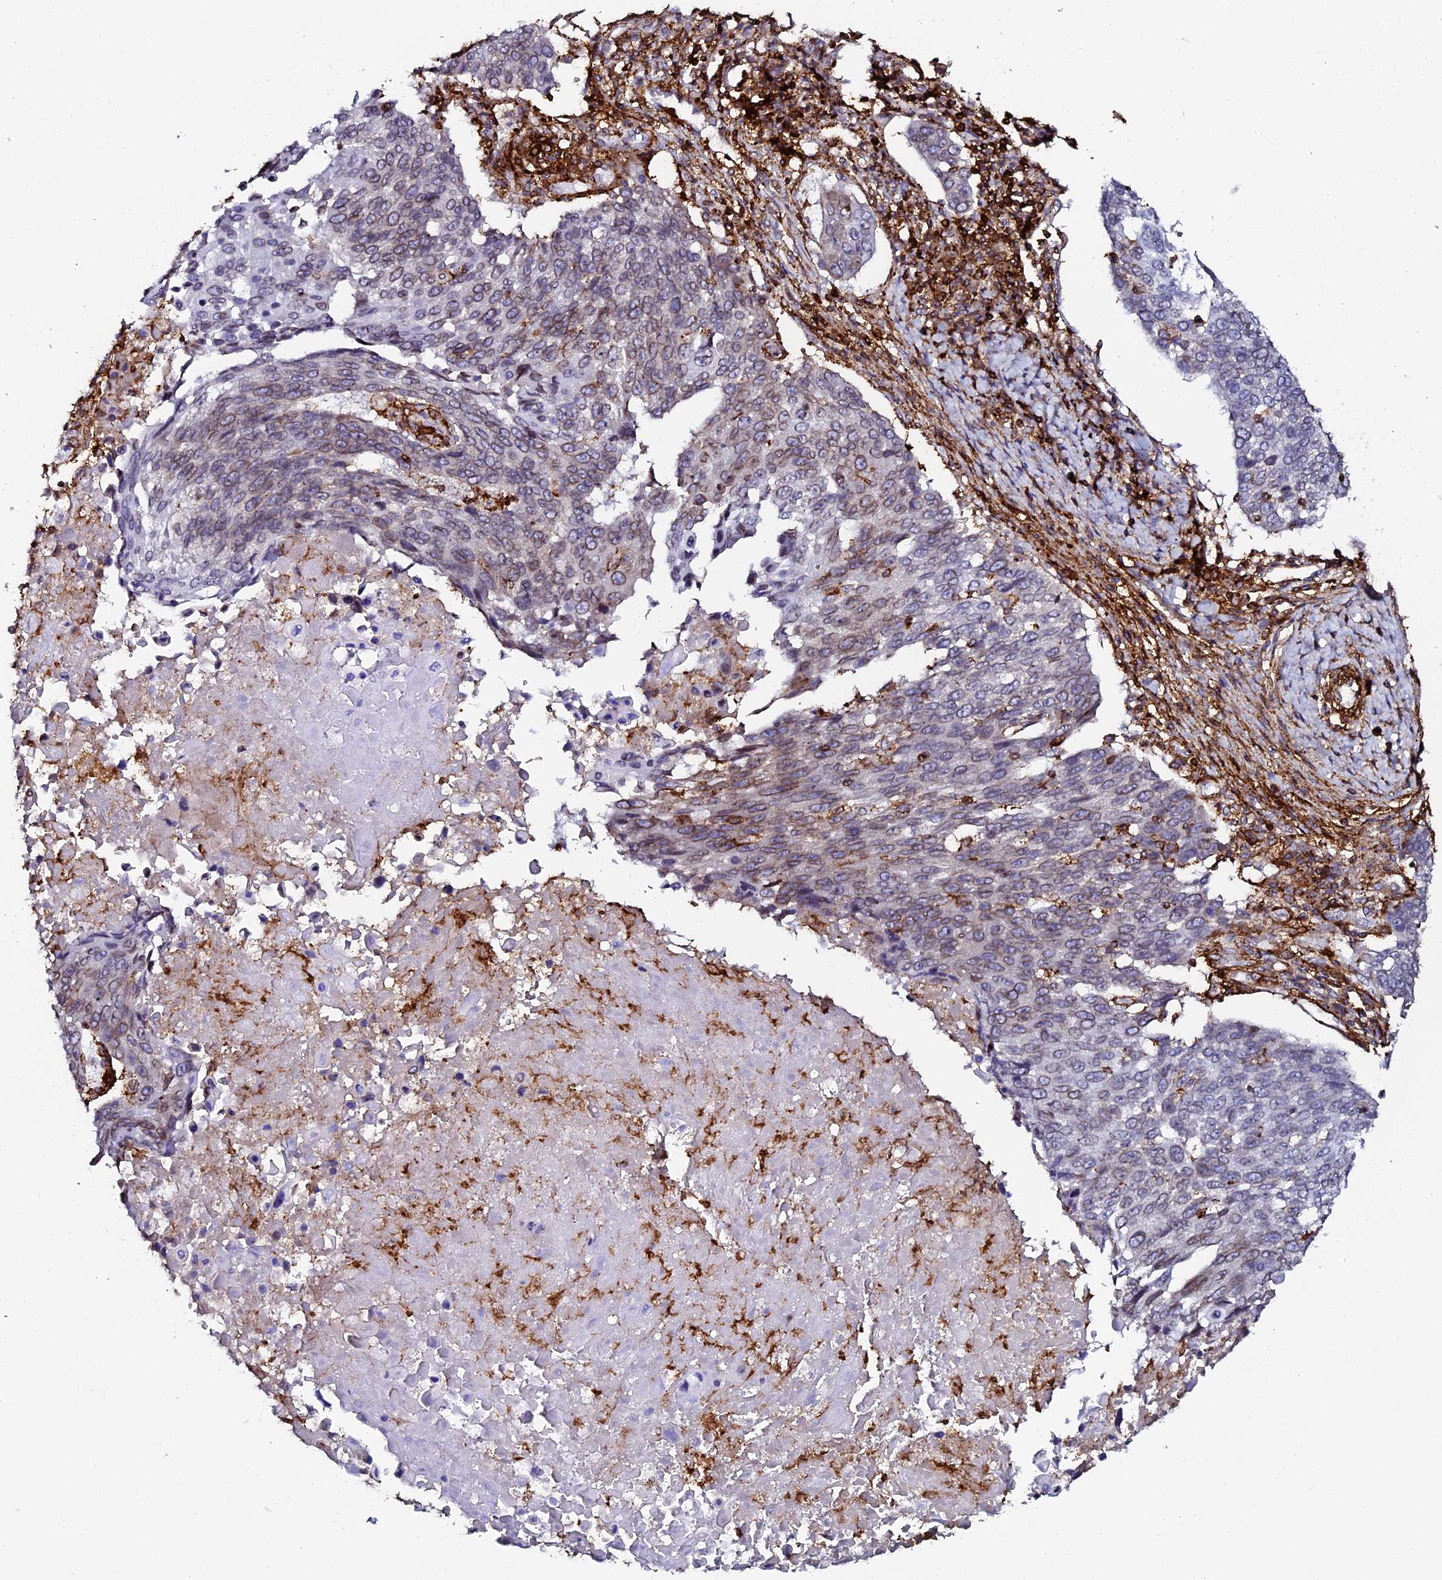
{"staining": {"intensity": "negative", "quantity": "none", "location": "none"}, "tissue": "lung cancer", "cell_type": "Tumor cells", "image_type": "cancer", "snomed": [{"axis": "morphology", "description": "Squamous cell carcinoma, NOS"}, {"axis": "topography", "description": "Lung"}], "caption": "A high-resolution image shows immunohistochemistry (IHC) staining of lung cancer (squamous cell carcinoma), which shows no significant staining in tumor cells.", "gene": "AAAS", "patient": {"sex": "male", "age": 66}}